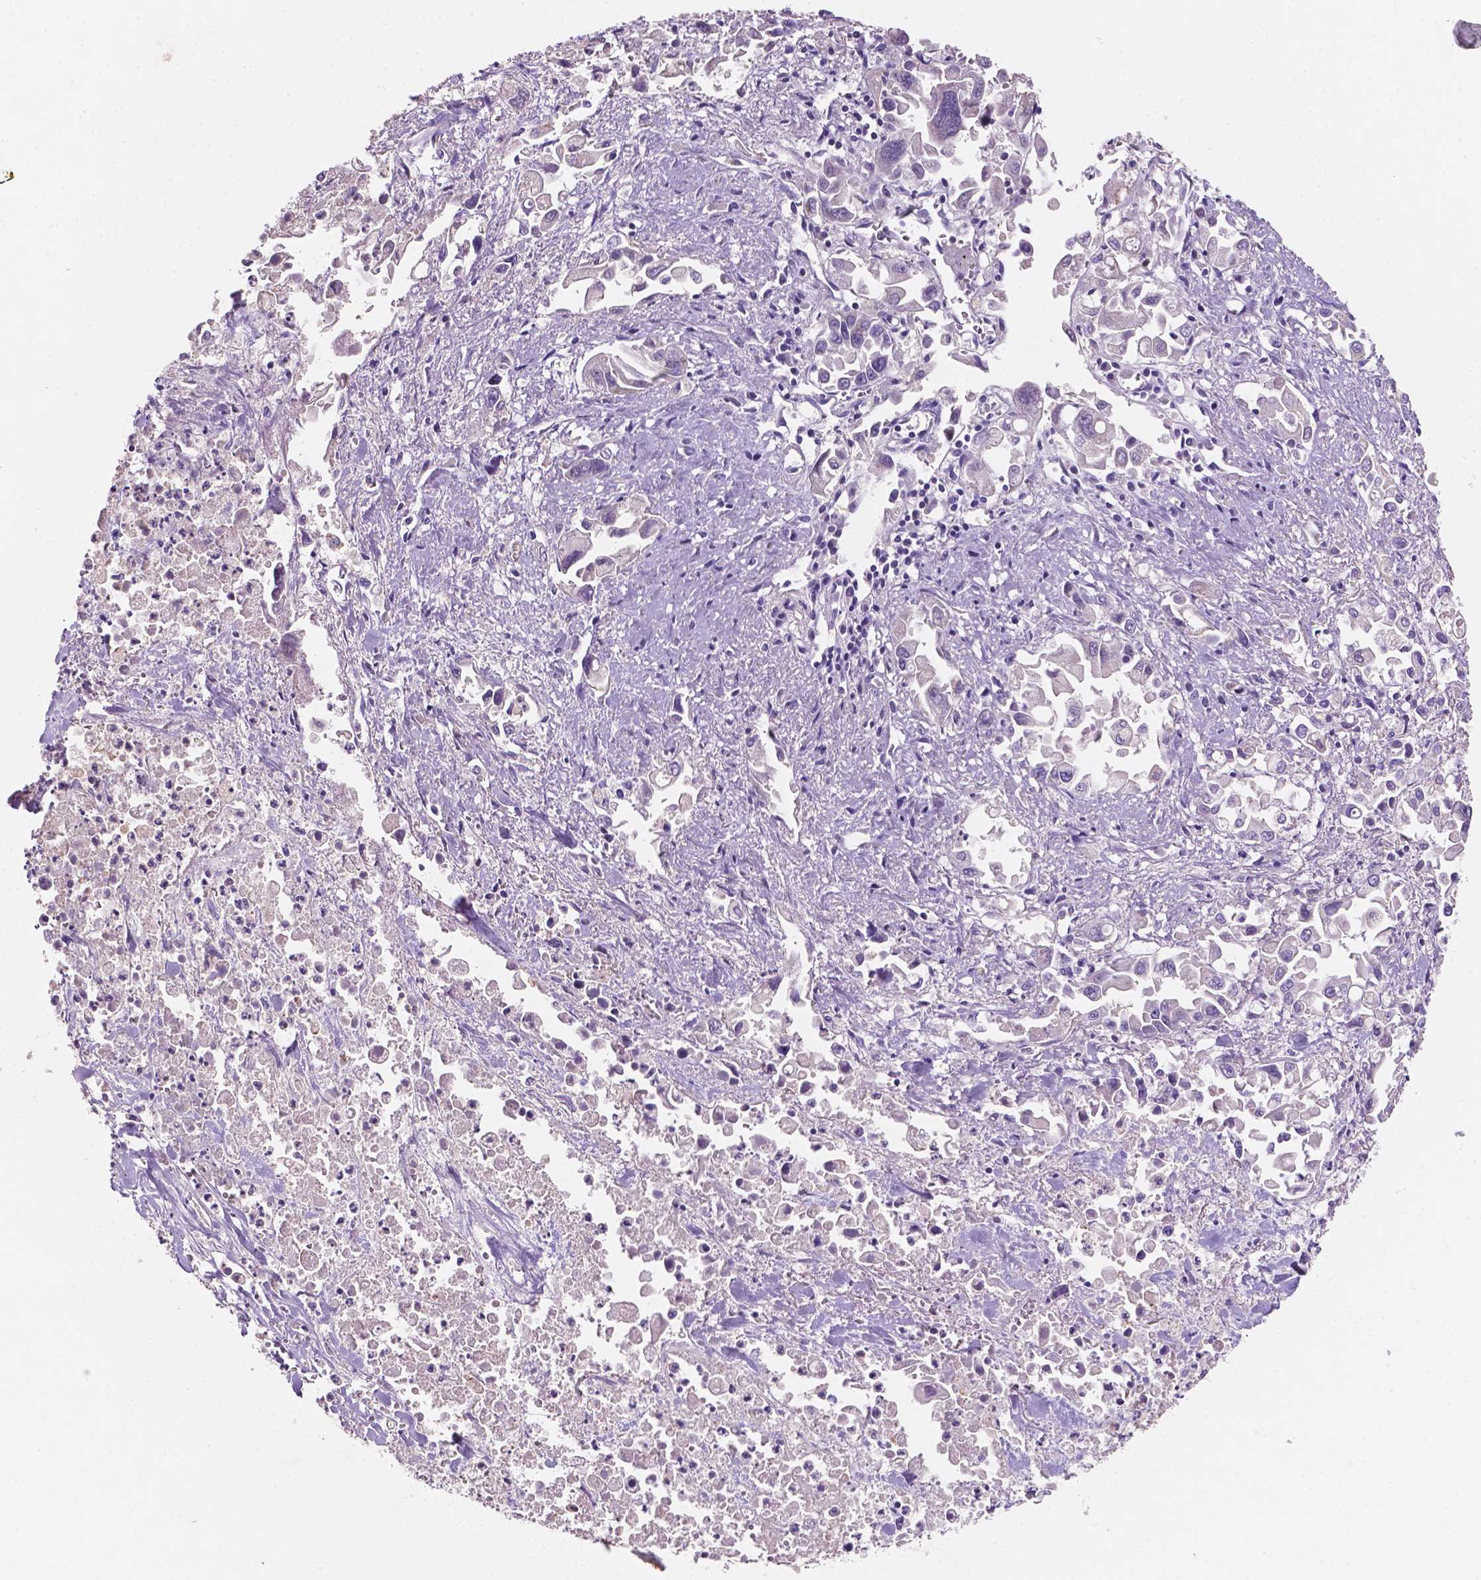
{"staining": {"intensity": "negative", "quantity": "none", "location": "none"}, "tissue": "pancreatic cancer", "cell_type": "Tumor cells", "image_type": "cancer", "snomed": [{"axis": "morphology", "description": "Adenocarcinoma, NOS"}, {"axis": "topography", "description": "Pancreas"}], "caption": "Human pancreatic adenocarcinoma stained for a protein using IHC exhibits no positivity in tumor cells.", "gene": "MKRN2OS", "patient": {"sex": "female", "age": 83}}